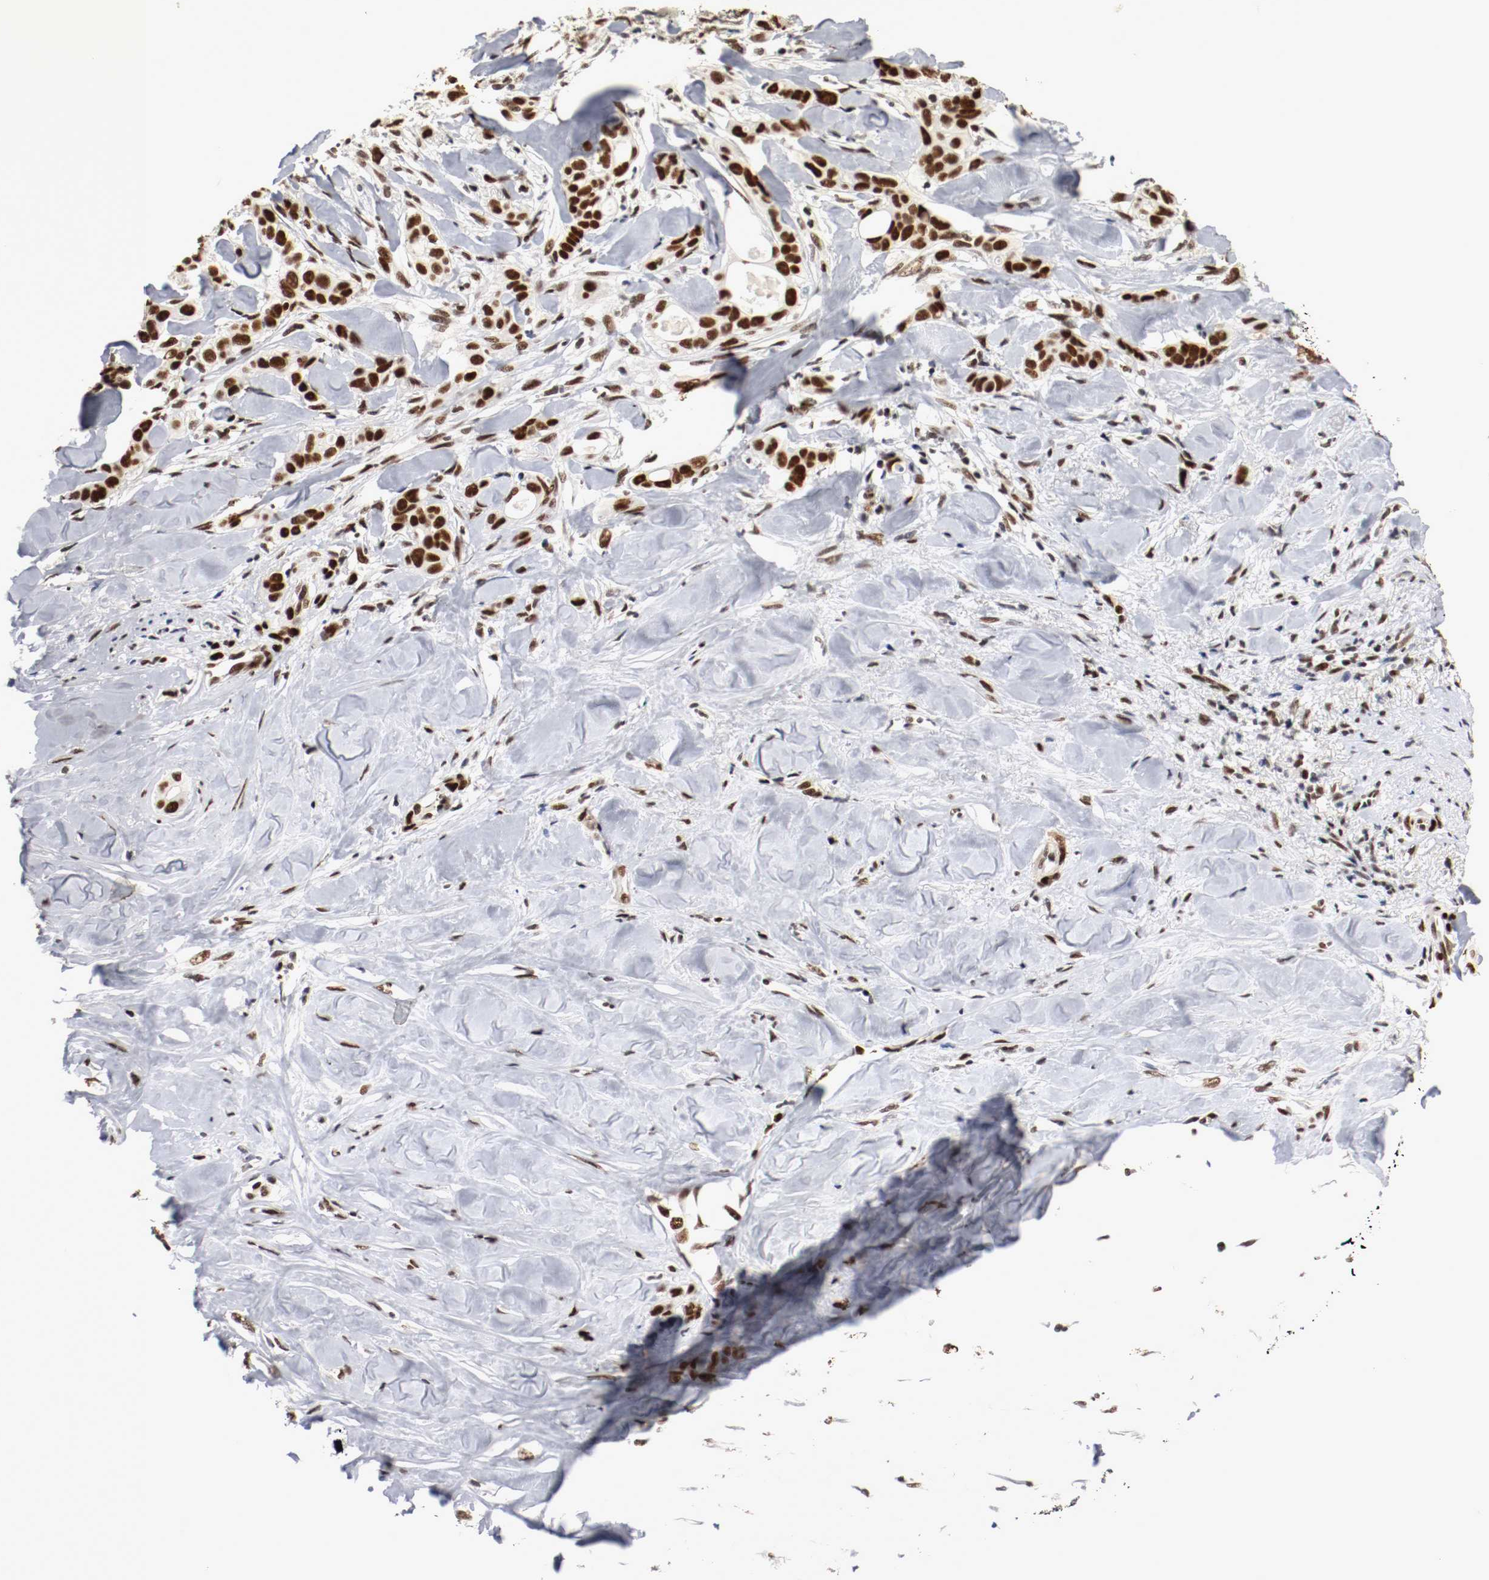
{"staining": {"intensity": "strong", "quantity": ">75%", "location": "nuclear"}, "tissue": "liver cancer", "cell_type": "Tumor cells", "image_type": "cancer", "snomed": [{"axis": "morphology", "description": "Cholangiocarcinoma"}, {"axis": "topography", "description": "Liver"}], "caption": "Protein staining of liver cancer (cholangiocarcinoma) tissue exhibits strong nuclear expression in approximately >75% of tumor cells.", "gene": "MEF2D", "patient": {"sex": "female", "age": 67}}